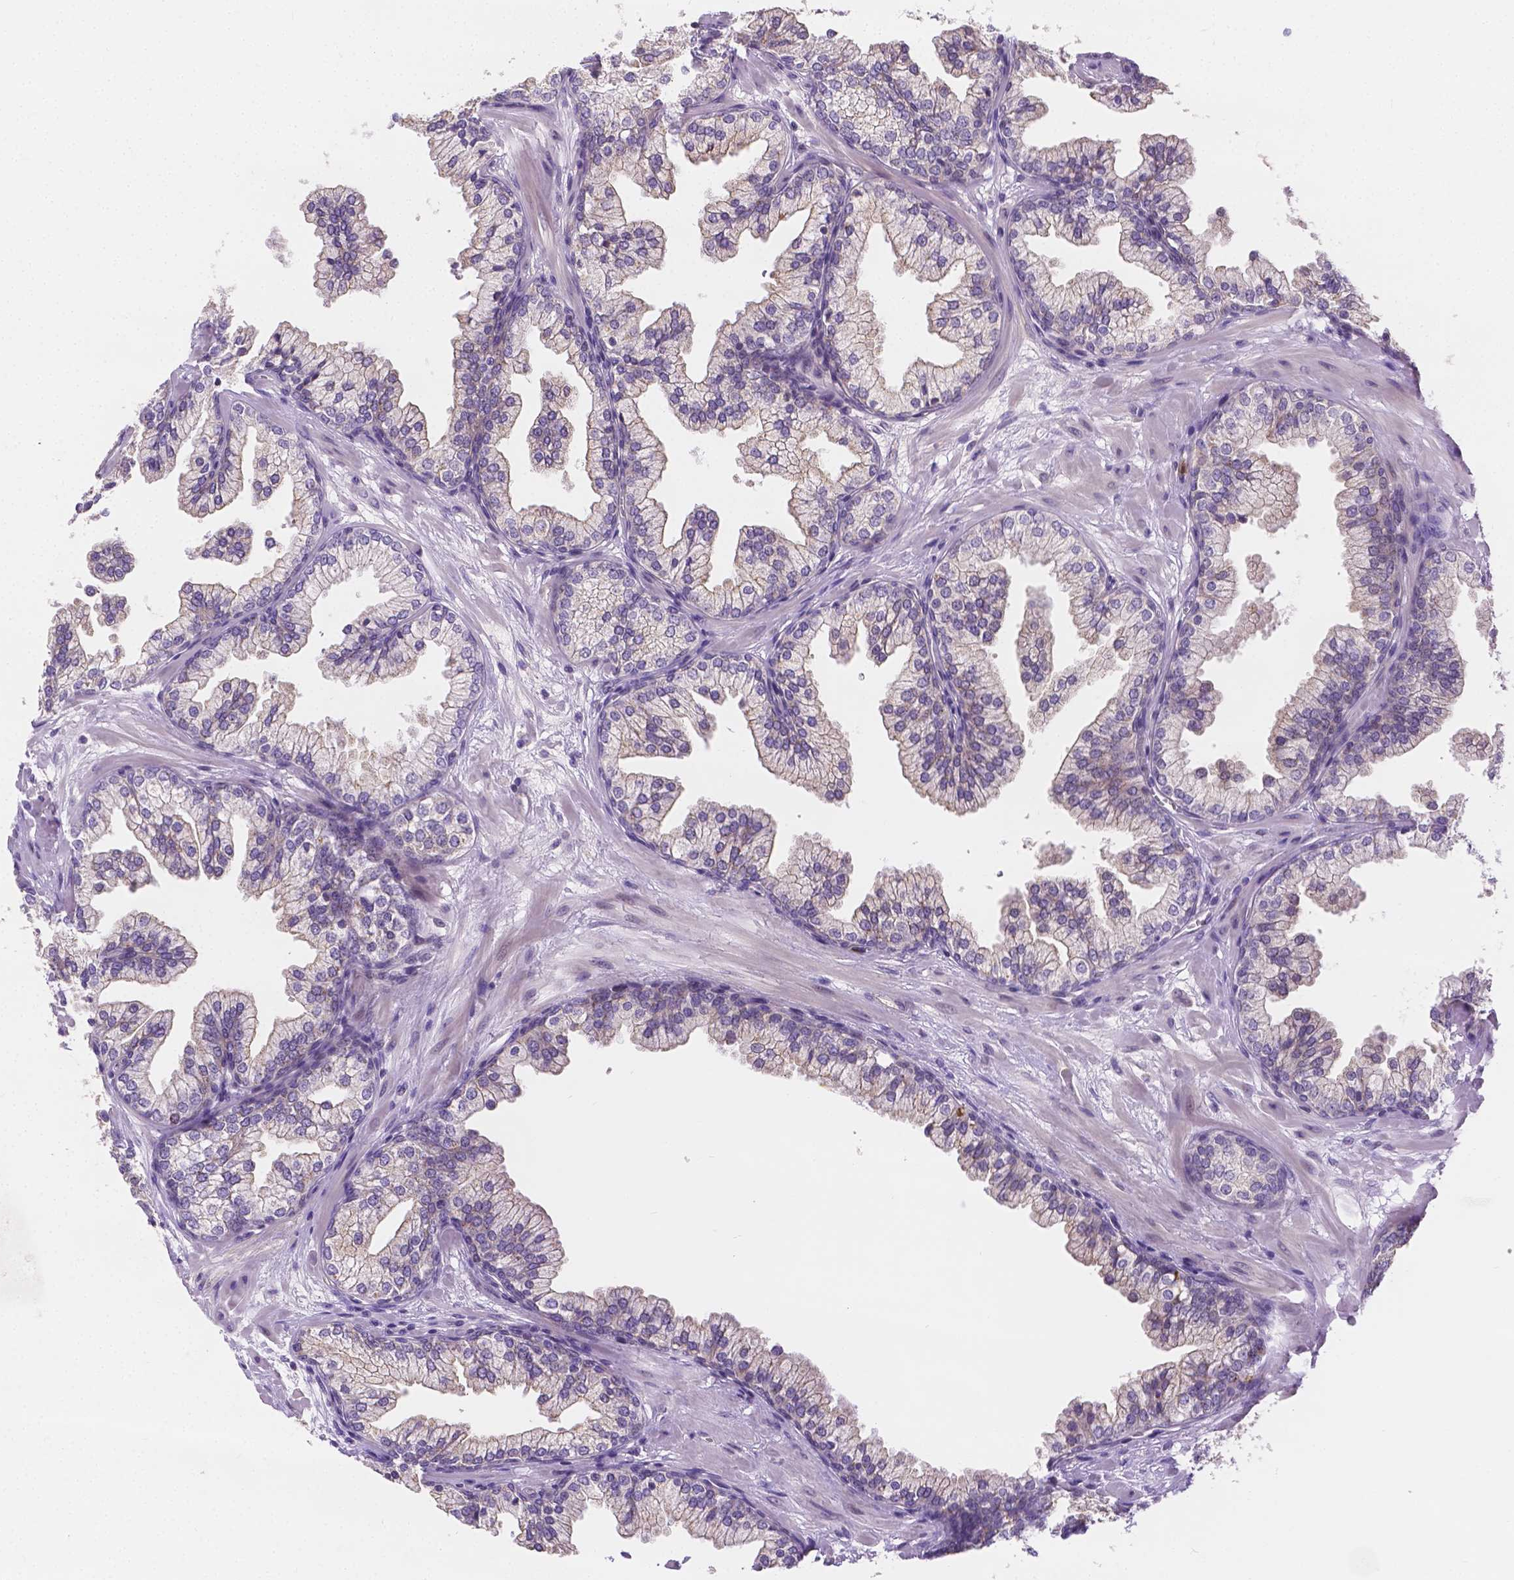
{"staining": {"intensity": "negative", "quantity": "none", "location": "none"}, "tissue": "prostate", "cell_type": "Glandular cells", "image_type": "normal", "snomed": [{"axis": "morphology", "description": "Normal tissue, NOS"}, {"axis": "topography", "description": "Prostate"}, {"axis": "topography", "description": "Peripheral nerve tissue"}], "caption": "A high-resolution photomicrograph shows IHC staining of benign prostate, which reveals no significant staining in glandular cells.", "gene": "ZNRD2", "patient": {"sex": "male", "age": 61}}